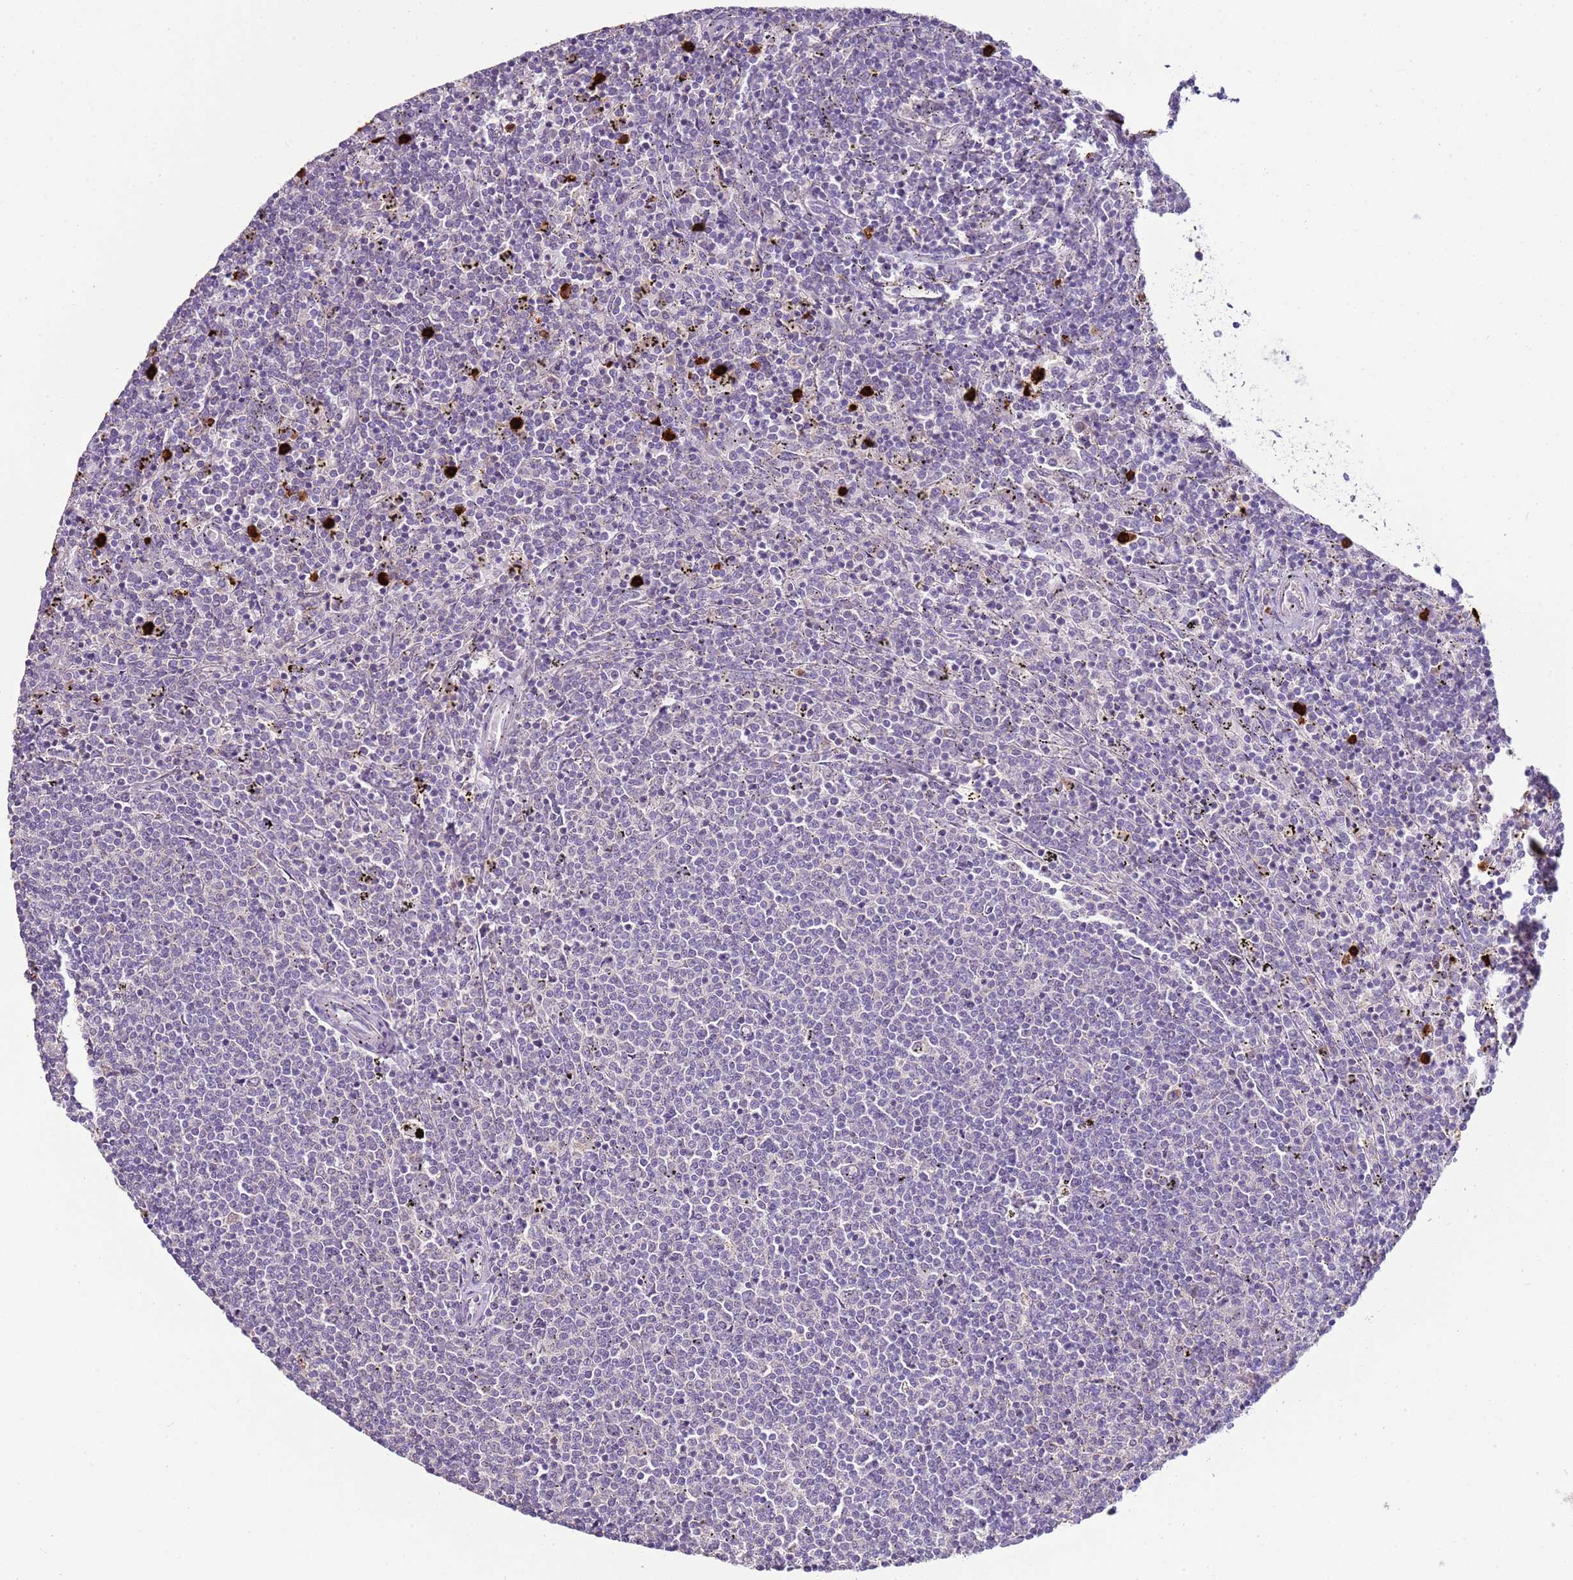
{"staining": {"intensity": "negative", "quantity": "none", "location": "none"}, "tissue": "lymphoma", "cell_type": "Tumor cells", "image_type": "cancer", "snomed": [{"axis": "morphology", "description": "Malignant lymphoma, non-Hodgkin's type, Low grade"}, {"axis": "topography", "description": "Spleen"}], "caption": "Low-grade malignant lymphoma, non-Hodgkin's type stained for a protein using immunohistochemistry shows no expression tumor cells.", "gene": "IL2RG", "patient": {"sex": "female", "age": 50}}